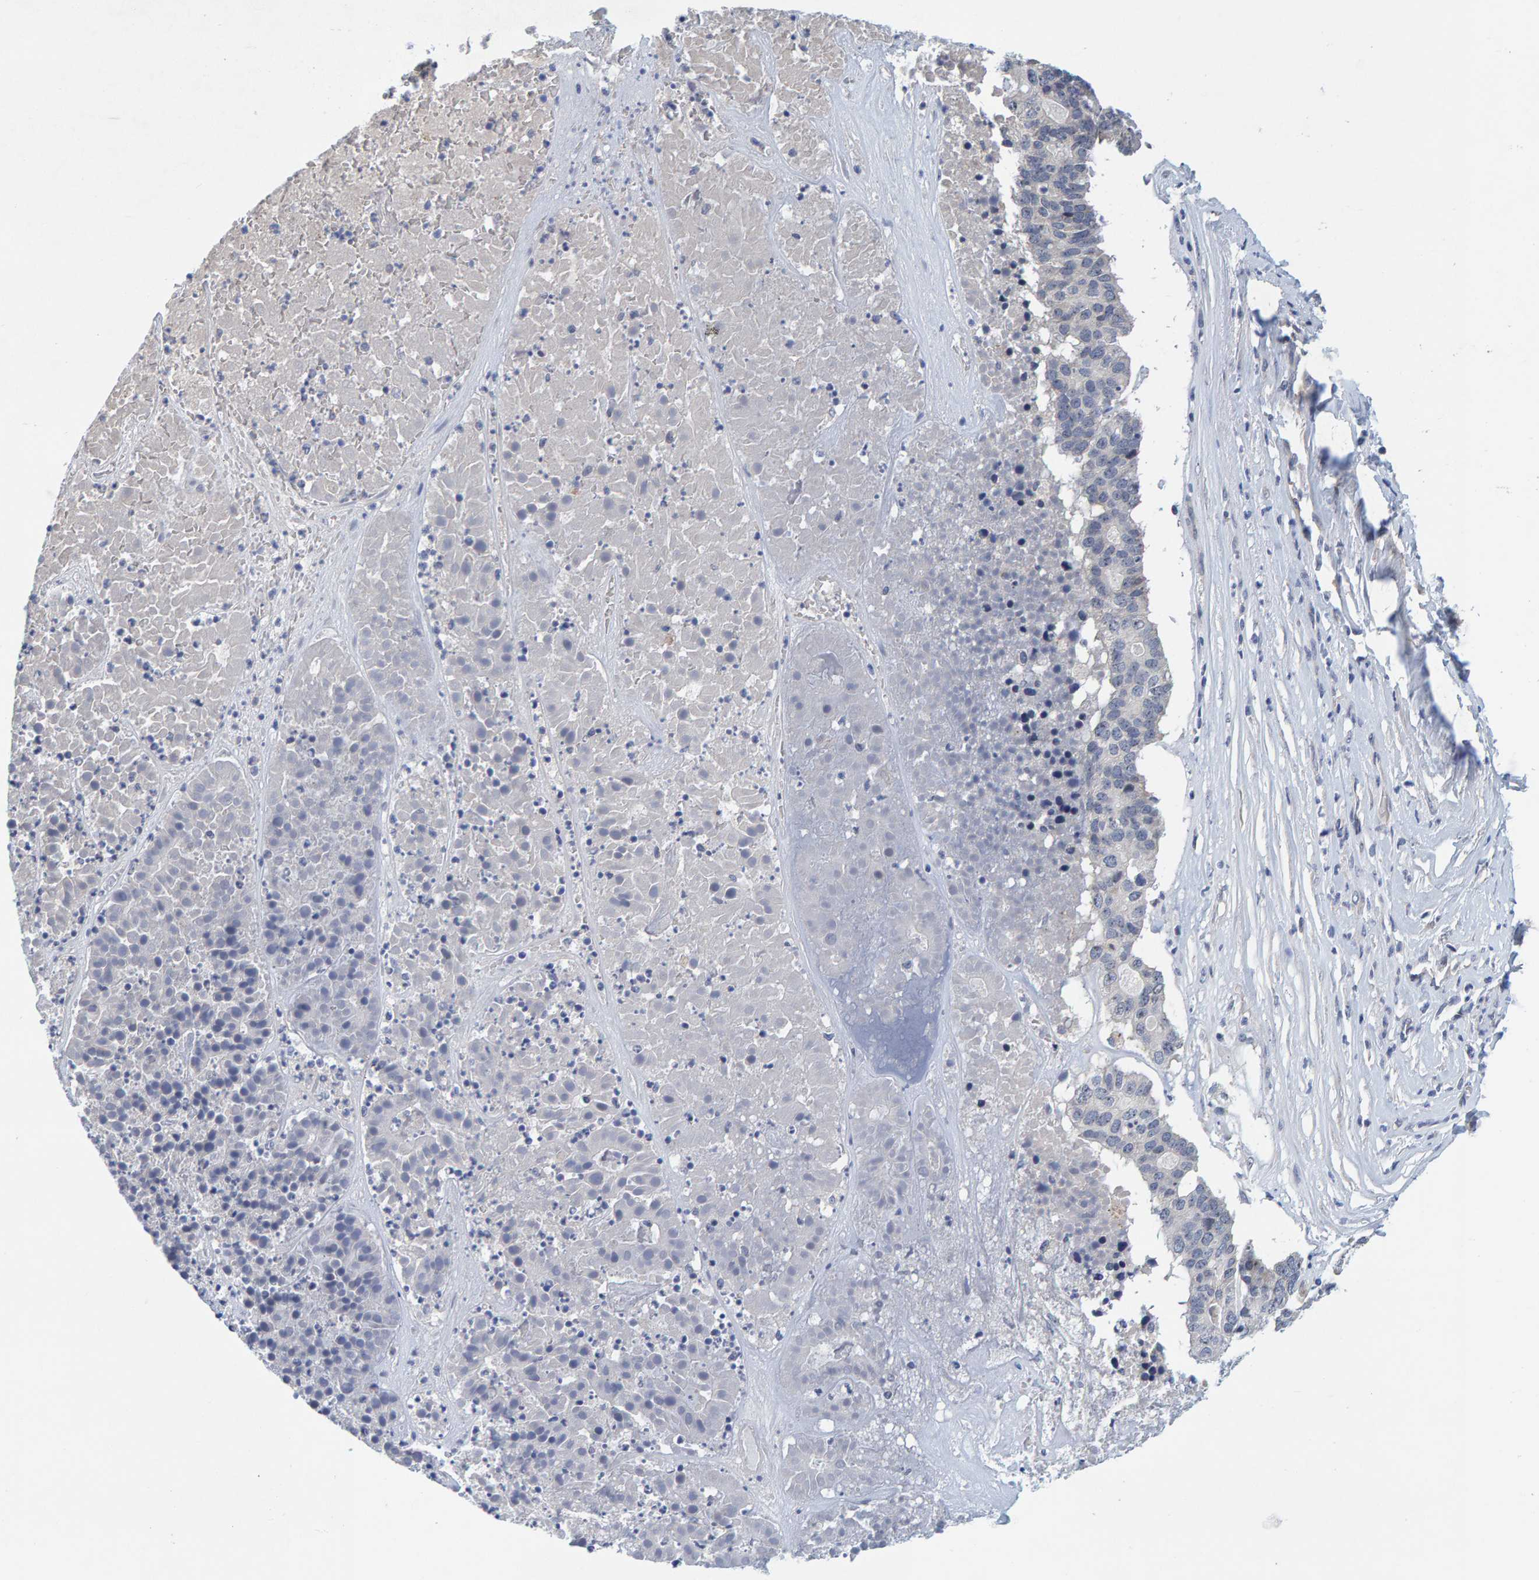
{"staining": {"intensity": "negative", "quantity": "none", "location": "none"}, "tissue": "pancreatic cancer", "cell_type": "Tumor cells", "image_type": "cancer", "snomed": [{"axis": "morphology", "description": "Adenocarcinoma, NOS"}, {"axis": "topography", "description": "Pancreas"}], "caption": "Tumor cells are negative for protein expression in human adenocarcinoma (pancreatic).", "gene": "ZNF77", "patient": {"sex": "male", "age": 50}}